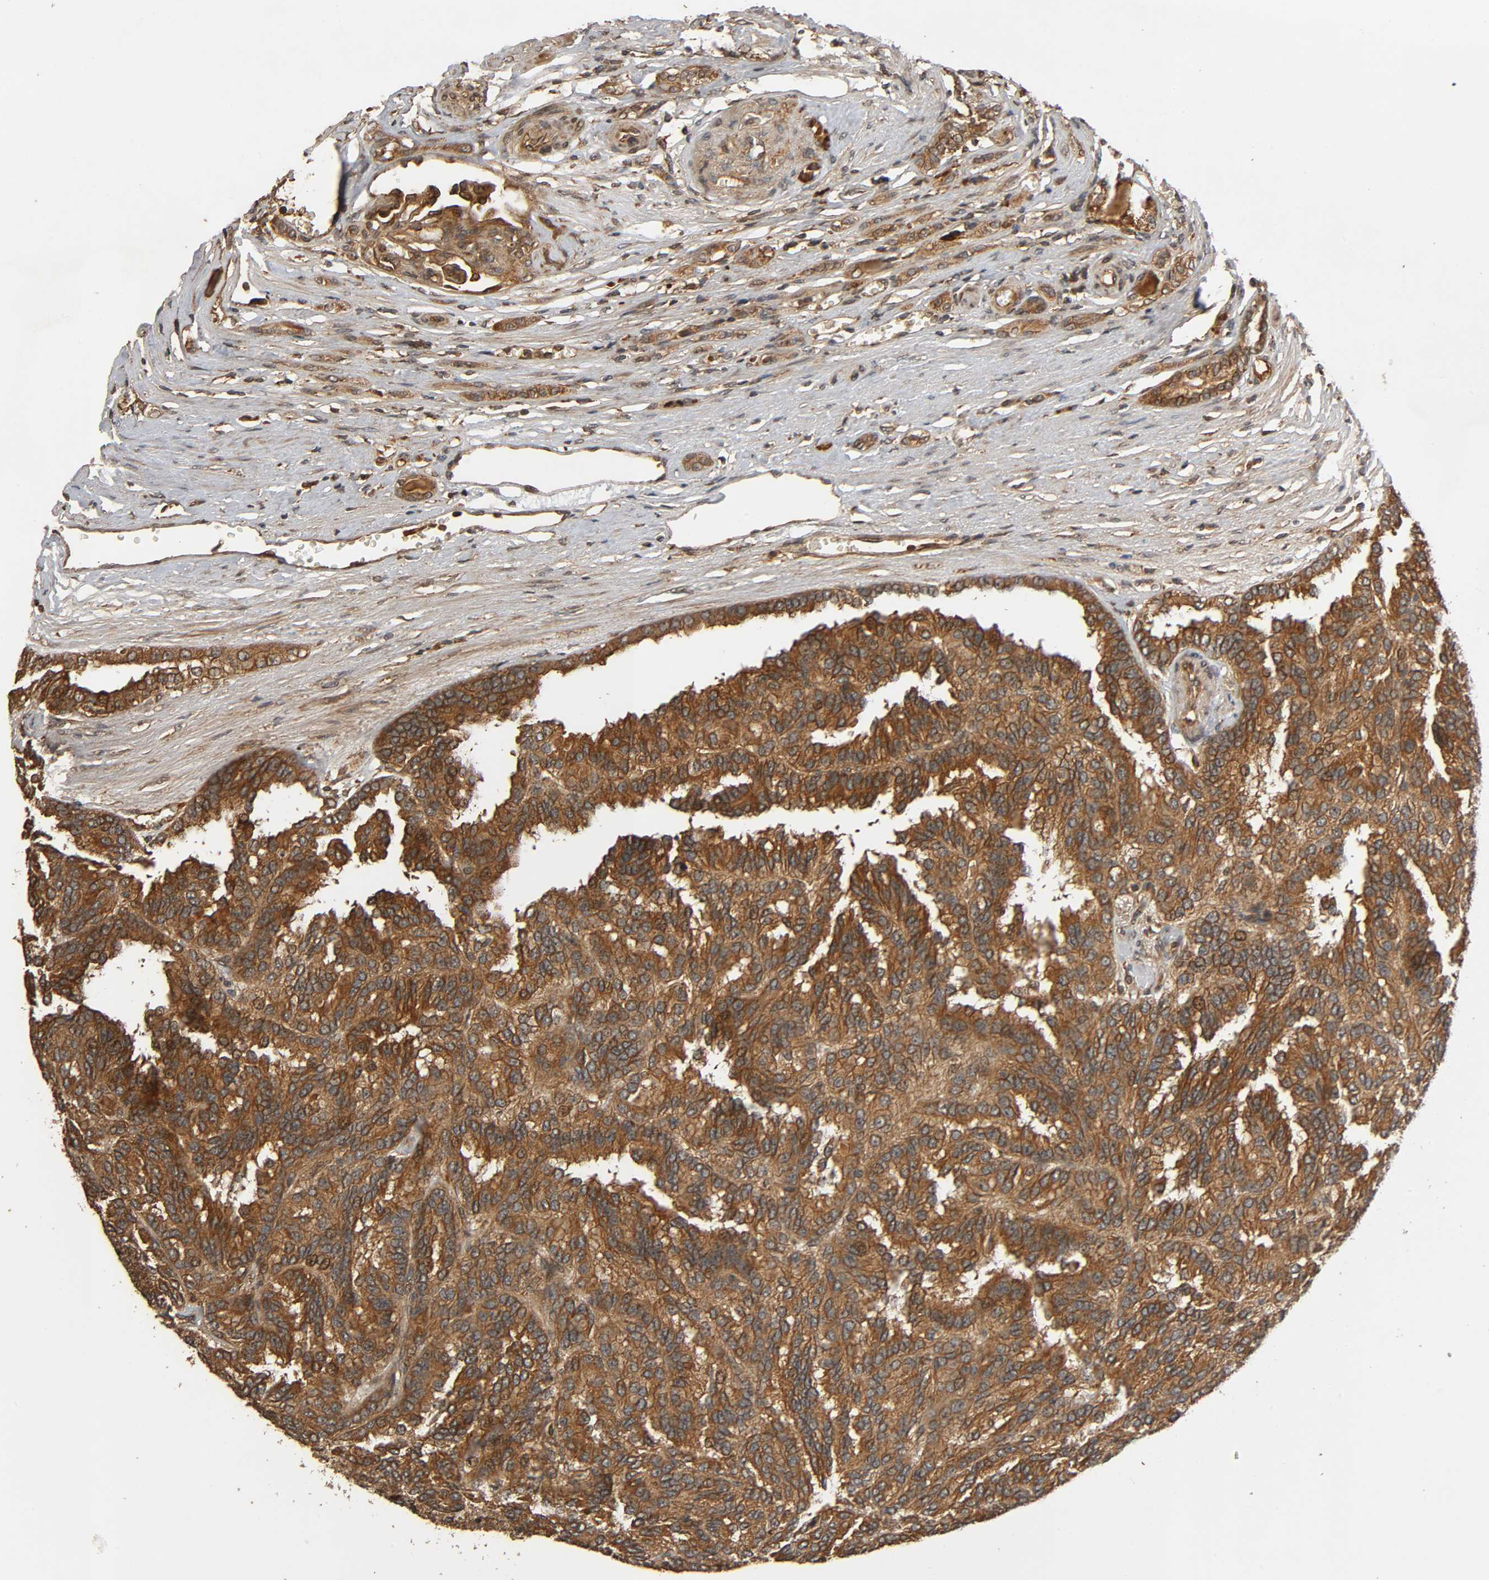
{"staining": {"intensity": "strong", "quantity": ">75%", "location": "cytoplasmic/membranous"}, "tissue": "renal cancer", "cell_type": "Tumor cells", "image_type": "cancer", "snomed": [{"axis": "morphology", "description": "Adenocarcinoma, NOS"}, {"axis": "topography", "description": "Kidney"}], "caption": "Protein analysis of adenocarcinoma (renal) tissue shows strong cytoplasmic/membranous expression in approximately >75% of tumor cells.", "gene": "MAP3K8", "patient": {"sex": "male", "age": 46}}